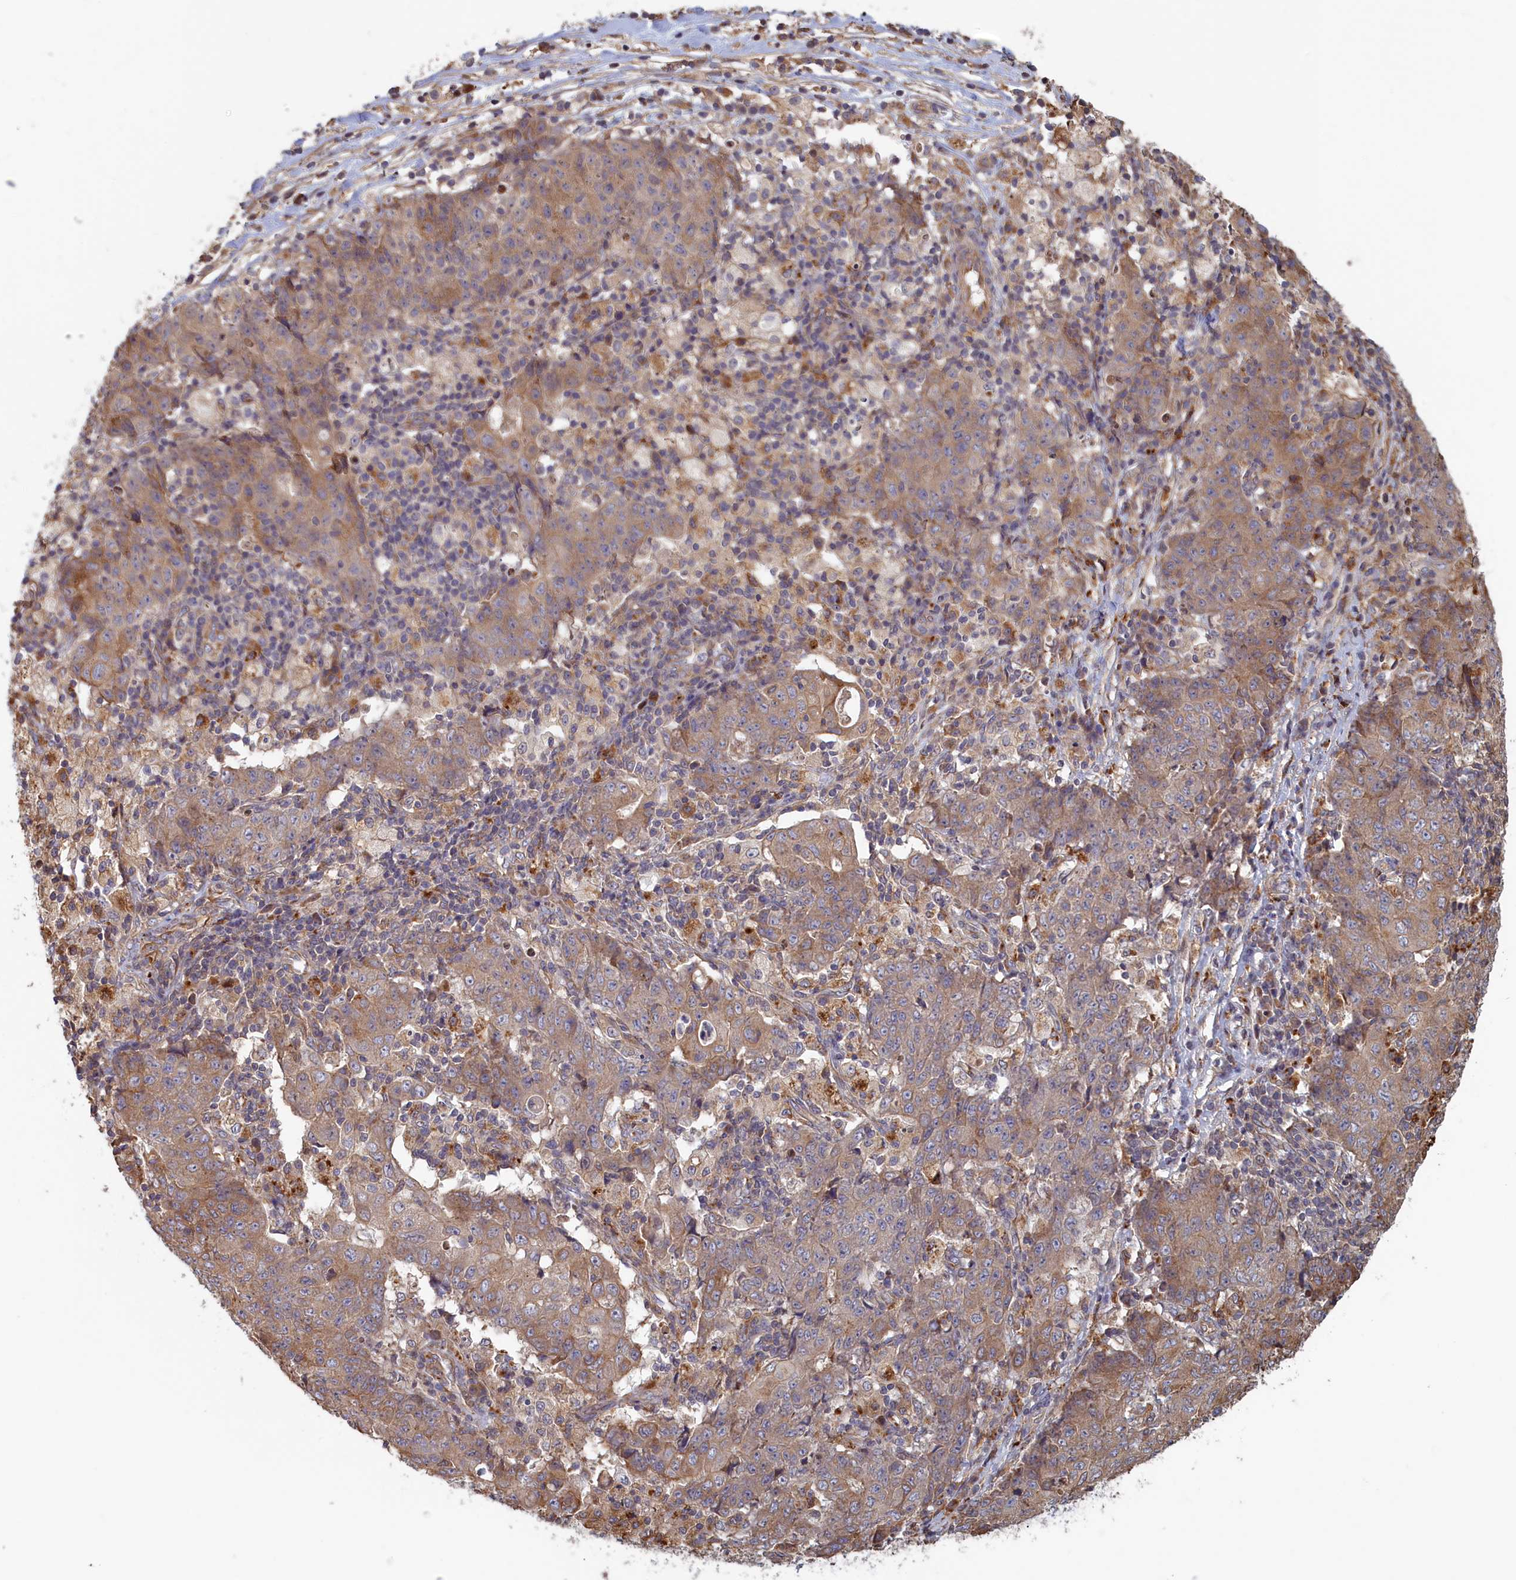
{"staining": {"intensity": "weak", "quantity": "25%-75%", "location": "cytoplasmic/membranous"}, "tissue": "ovarian cancer", "cell_type": "Tumor cells", "image_type": "cancer", "snomed": [{"axis": "morphology", "description": "Carcinoma, endometroid"}, {"axis": "topography", "description": "Ovary"}], "caption": "Immunohistochemical staining of ovarian endometroid carcinoma demonstrates weak cytoplasmic/membranous protein staining in about 25%-75% of tumor cells.", "gene": "RILPL1", "patient": {"sex": "female", "age": 42}}